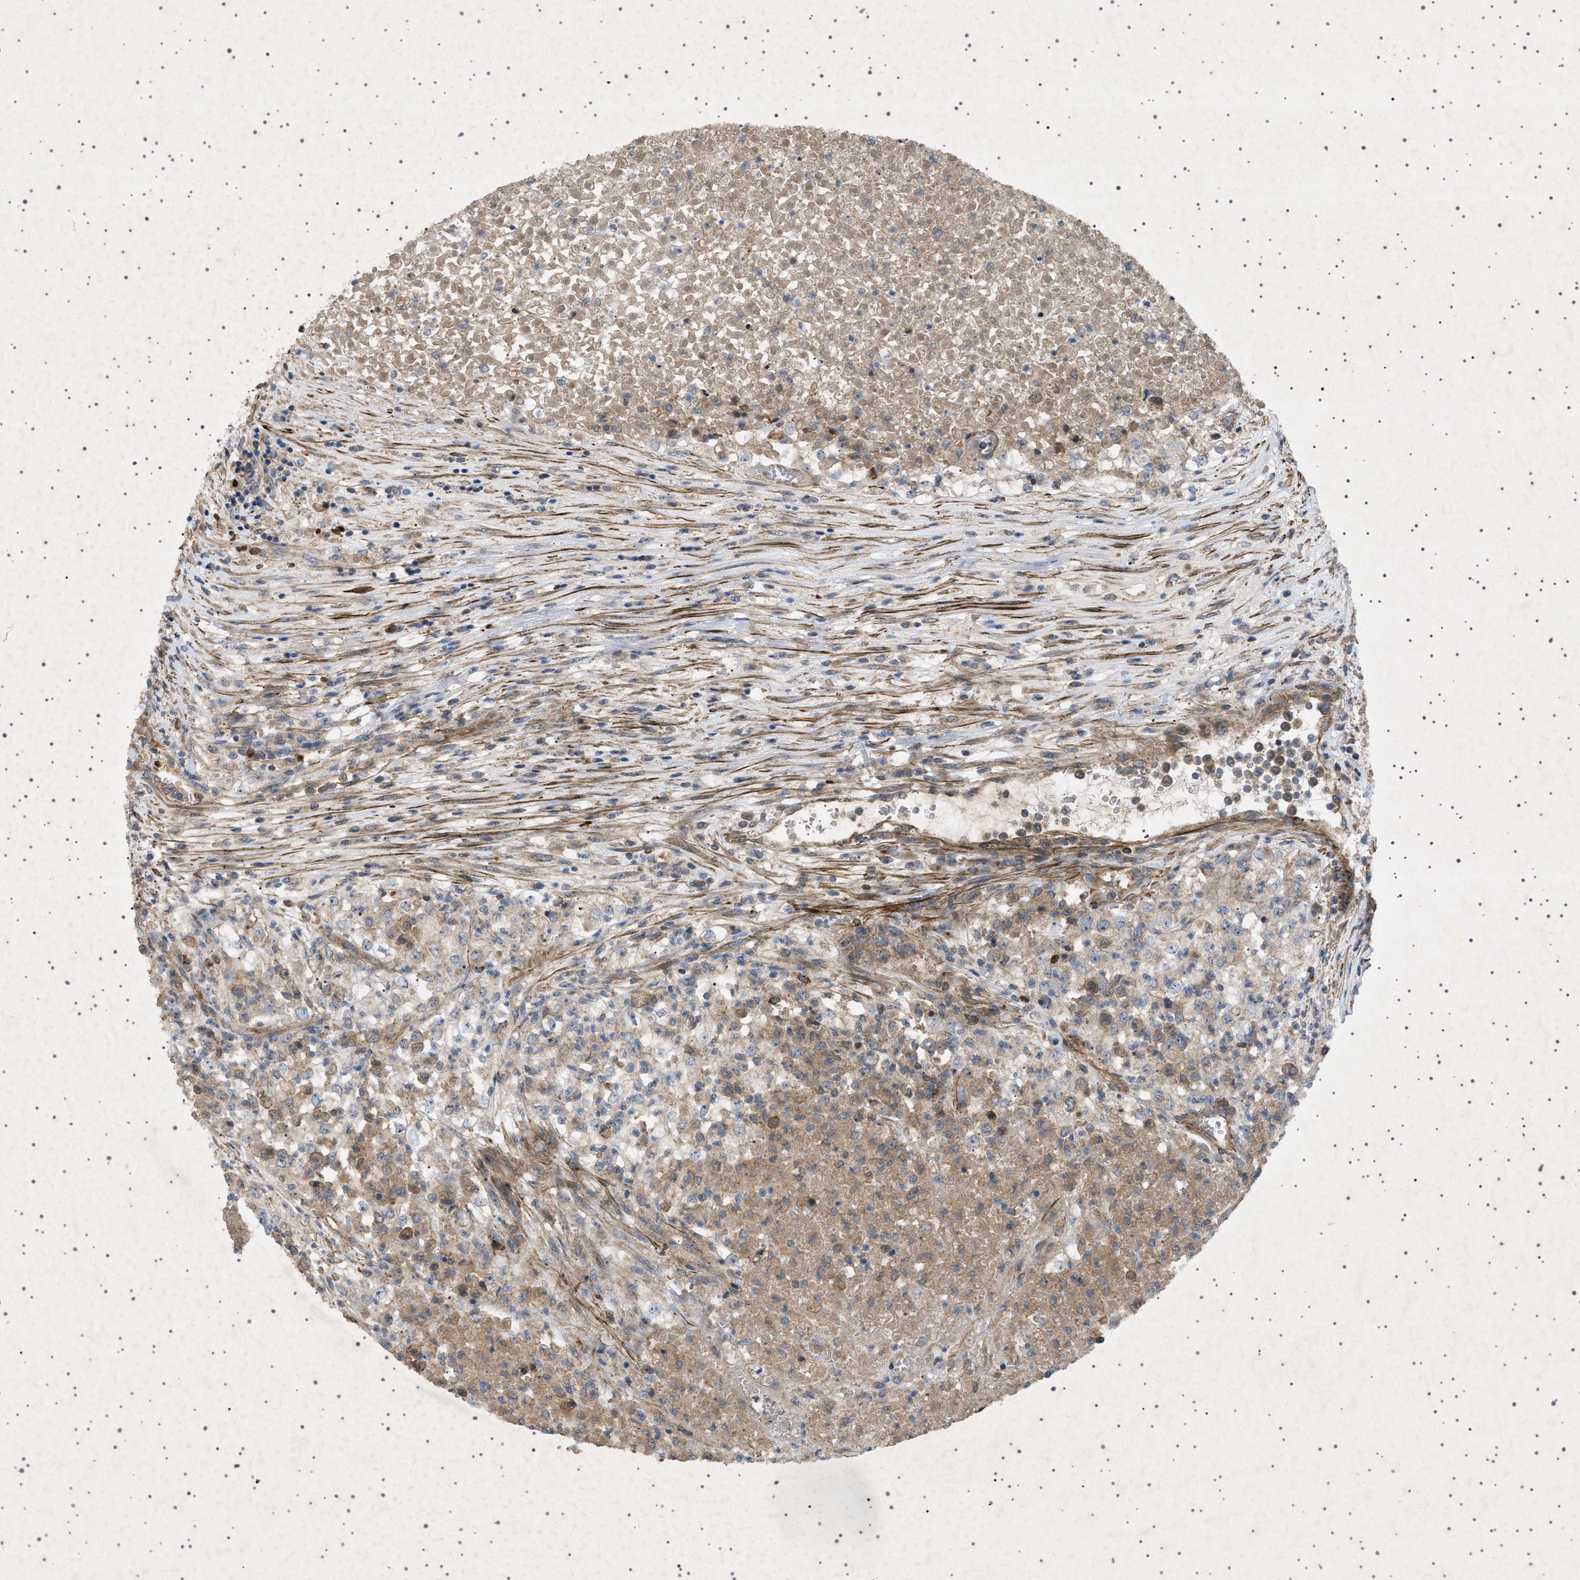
{"staining": {"intensity": "negative", "quantity": "none", "location": "none"}, "tissue": "renal cancer", "cell_type": "Tumor cells", "image_type": "cancer", "snomed": [{"axis": "morphology", "description": "Adenocarcinoma, NOS"}, {"axis": "topography", "description": "Kidney"}], "caption": "Micrograph shows no significant protein positivity in tumor cells of renal adenocarcinoma. (Stains: DAB immunohistochemistry (IHC) with hematoxylin counter stain, Microscopy: brightfield microscopy at high magnification).", "gene": "CCDC186", "patient": {"sex": "female", "age": 54}}